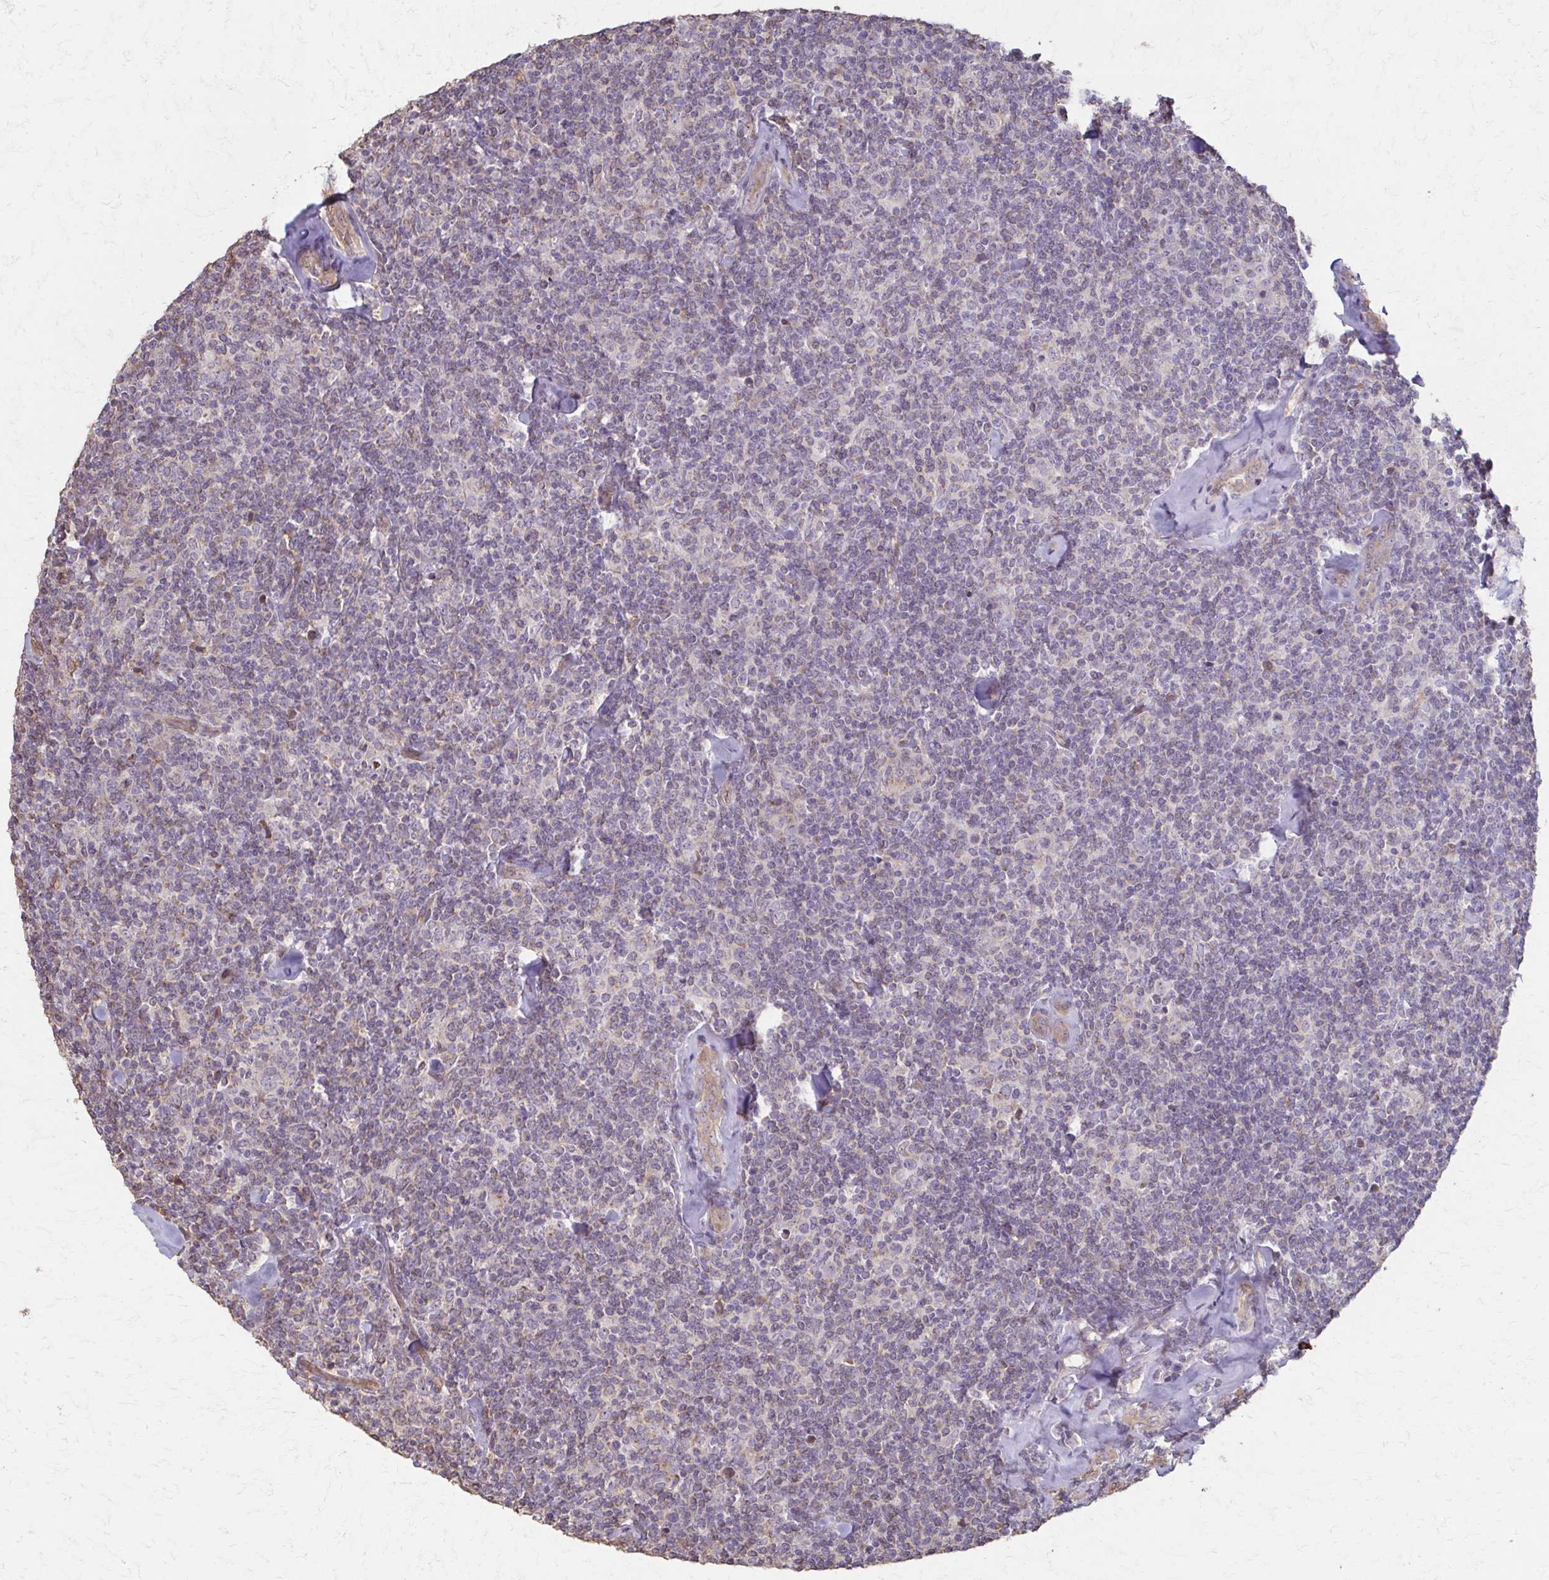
{"staining": {"intensity": "negative", "quantity": "none", "location": "none"}, "tissue": "lymphoma", "cell_type": "Tumor cells", "image_type": "cancer", "snomed": [{"axis": "morphology", "description": "Malignant lymphoma, non-Hodgkin's type, Low grade"}, {"axis": "topography", "description": "Lymph node"}], "caption": "This is an IHC histopathology image of human malignant lymphoma, non-Hodgkin's type (low-grade). There is no positivity in tumor cells.", "gene": "IL18BP", "patient": {"sex": "female", "age": 56}}